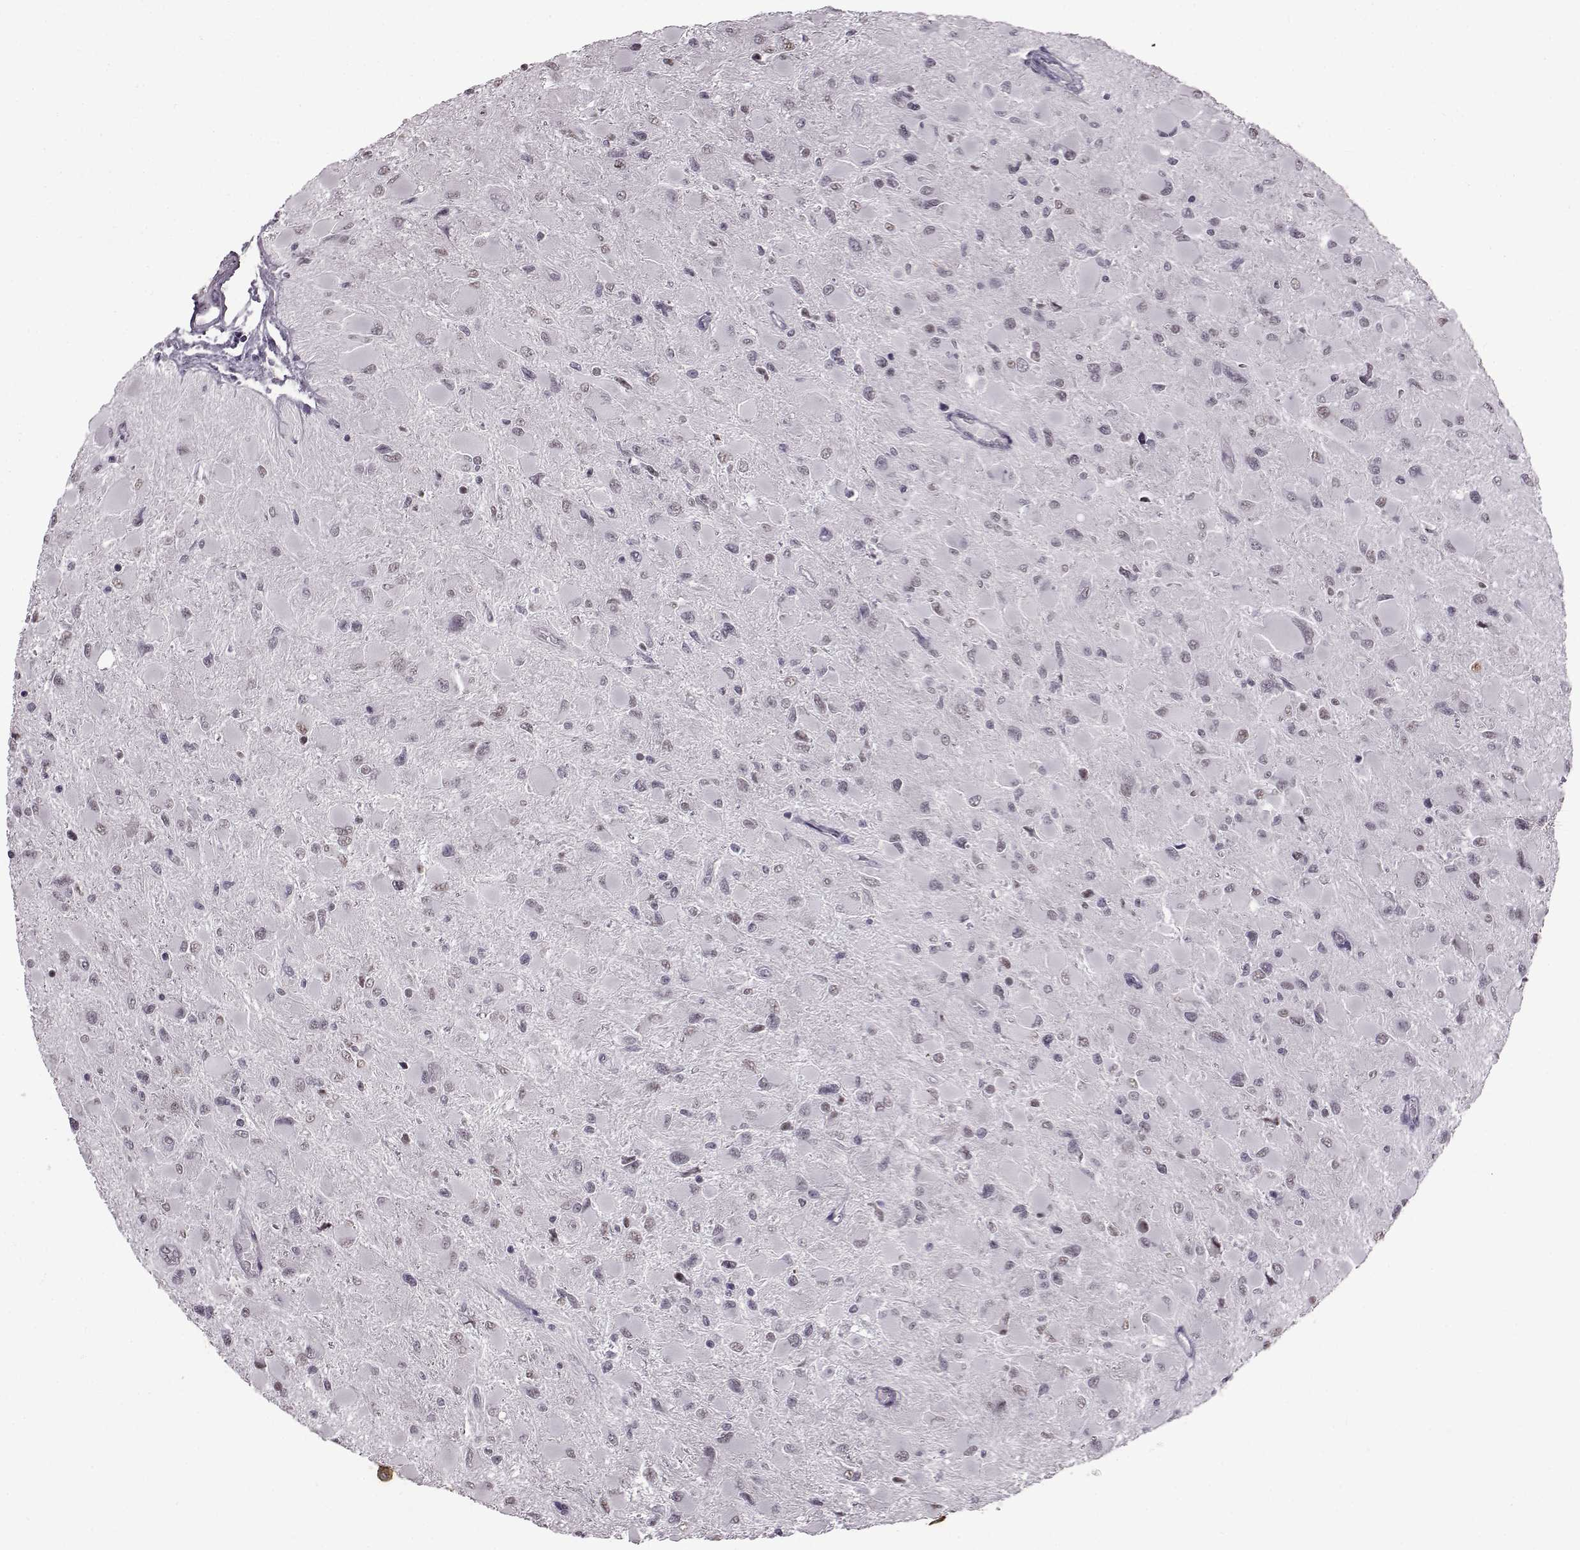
{"staining": {"intensity": "negative", "quantity": "none", "location": "none"}, "tissue": "glioma", "cell_type": "Tumor cells", "image_type": "cancer", "snomed": [{"axis": "morphology", "description": "Glioma, malignant, High grade"}, {"axis": "topography", "description": "Cerebral cortex"}], "caption": "Immunohistochemical staining of glioma exhibits no significant positivity in tumor cells.", "gene": "SLC28A2", "patient": {"sex": "female", "age": 36}}